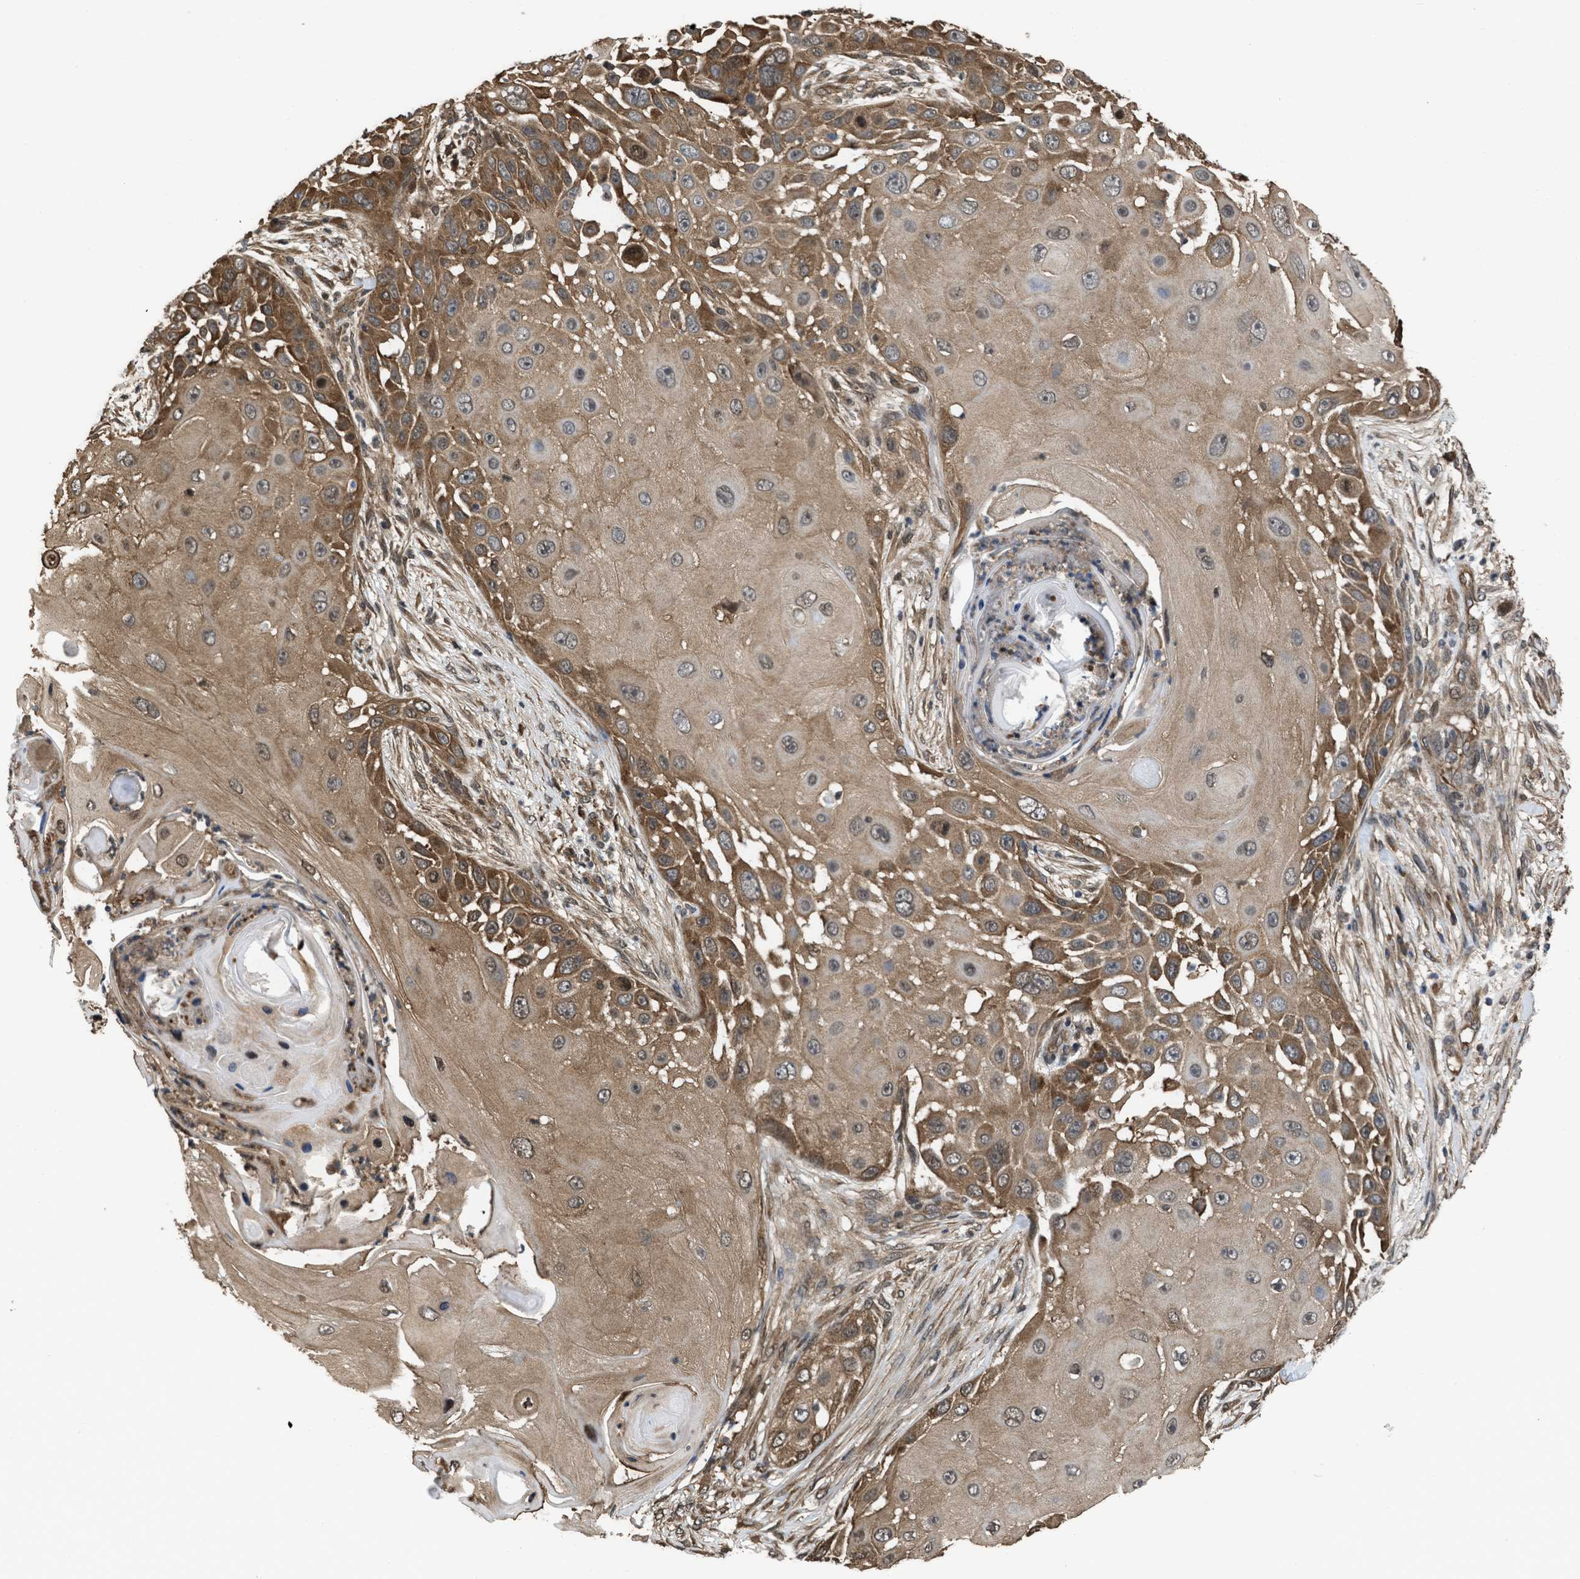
{"staining": {"intensity": "moderate", "quantity": ">75%", "location": "cytoplasmic/membranous"}, "tissue": "skin cancer", "cell_type": "Tumor cells", "image_type": "cancer", "snomed": [{"axis": "morphology", "description": "Squamous cell carcinoma, NOS"}, {"axis": "topography", "description": "Skin"}], "caption": "Tumor cells reveal medium levels of moderate cytoplasmic/membranous staining in approximately >75% of cells in human squamous cell carcinoma (skin). (brown staining indicates protein expression, while blue staining denotes nuclei).", "gene": "YWHAG", "patient": {"sex": "female", "age": 44}}